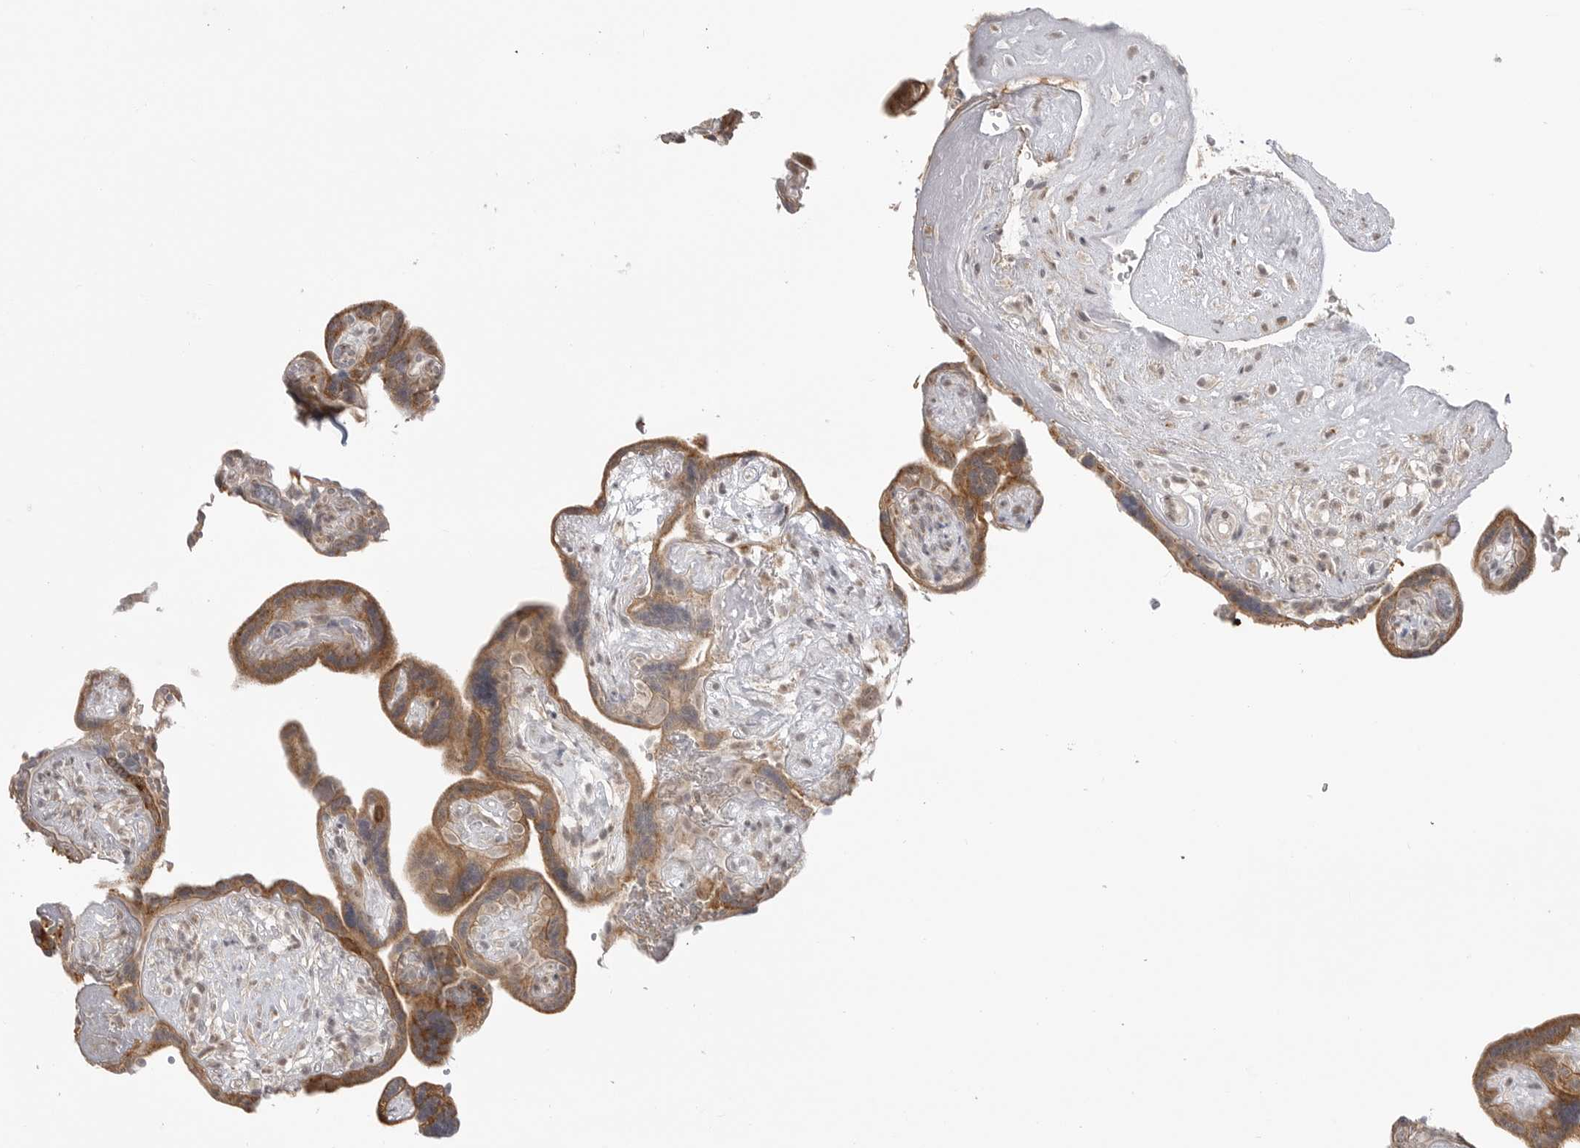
{"staining": {"intensity": "moderate", "quantity": ">75%", "location": "cytoplasmic/membranous"}, "tissue": "placenta", "cell_type": "Decidual cells", "image_type": "normal", "snomed": [{"axis": "morphology", "description": "Normal tissue, NOS"}, {"axis": "topography", "description": "Placenta"}], "caption": "DAB (3,3'-diaminobenzidine) immunohistochemical staining of unremarkable placenta demonstrates moderate cytoplasmic/membranous protein staining in approximately >75% of decidual cells.", "gene": "KALRN", "patient": {"sex": "female", "age": 30}}